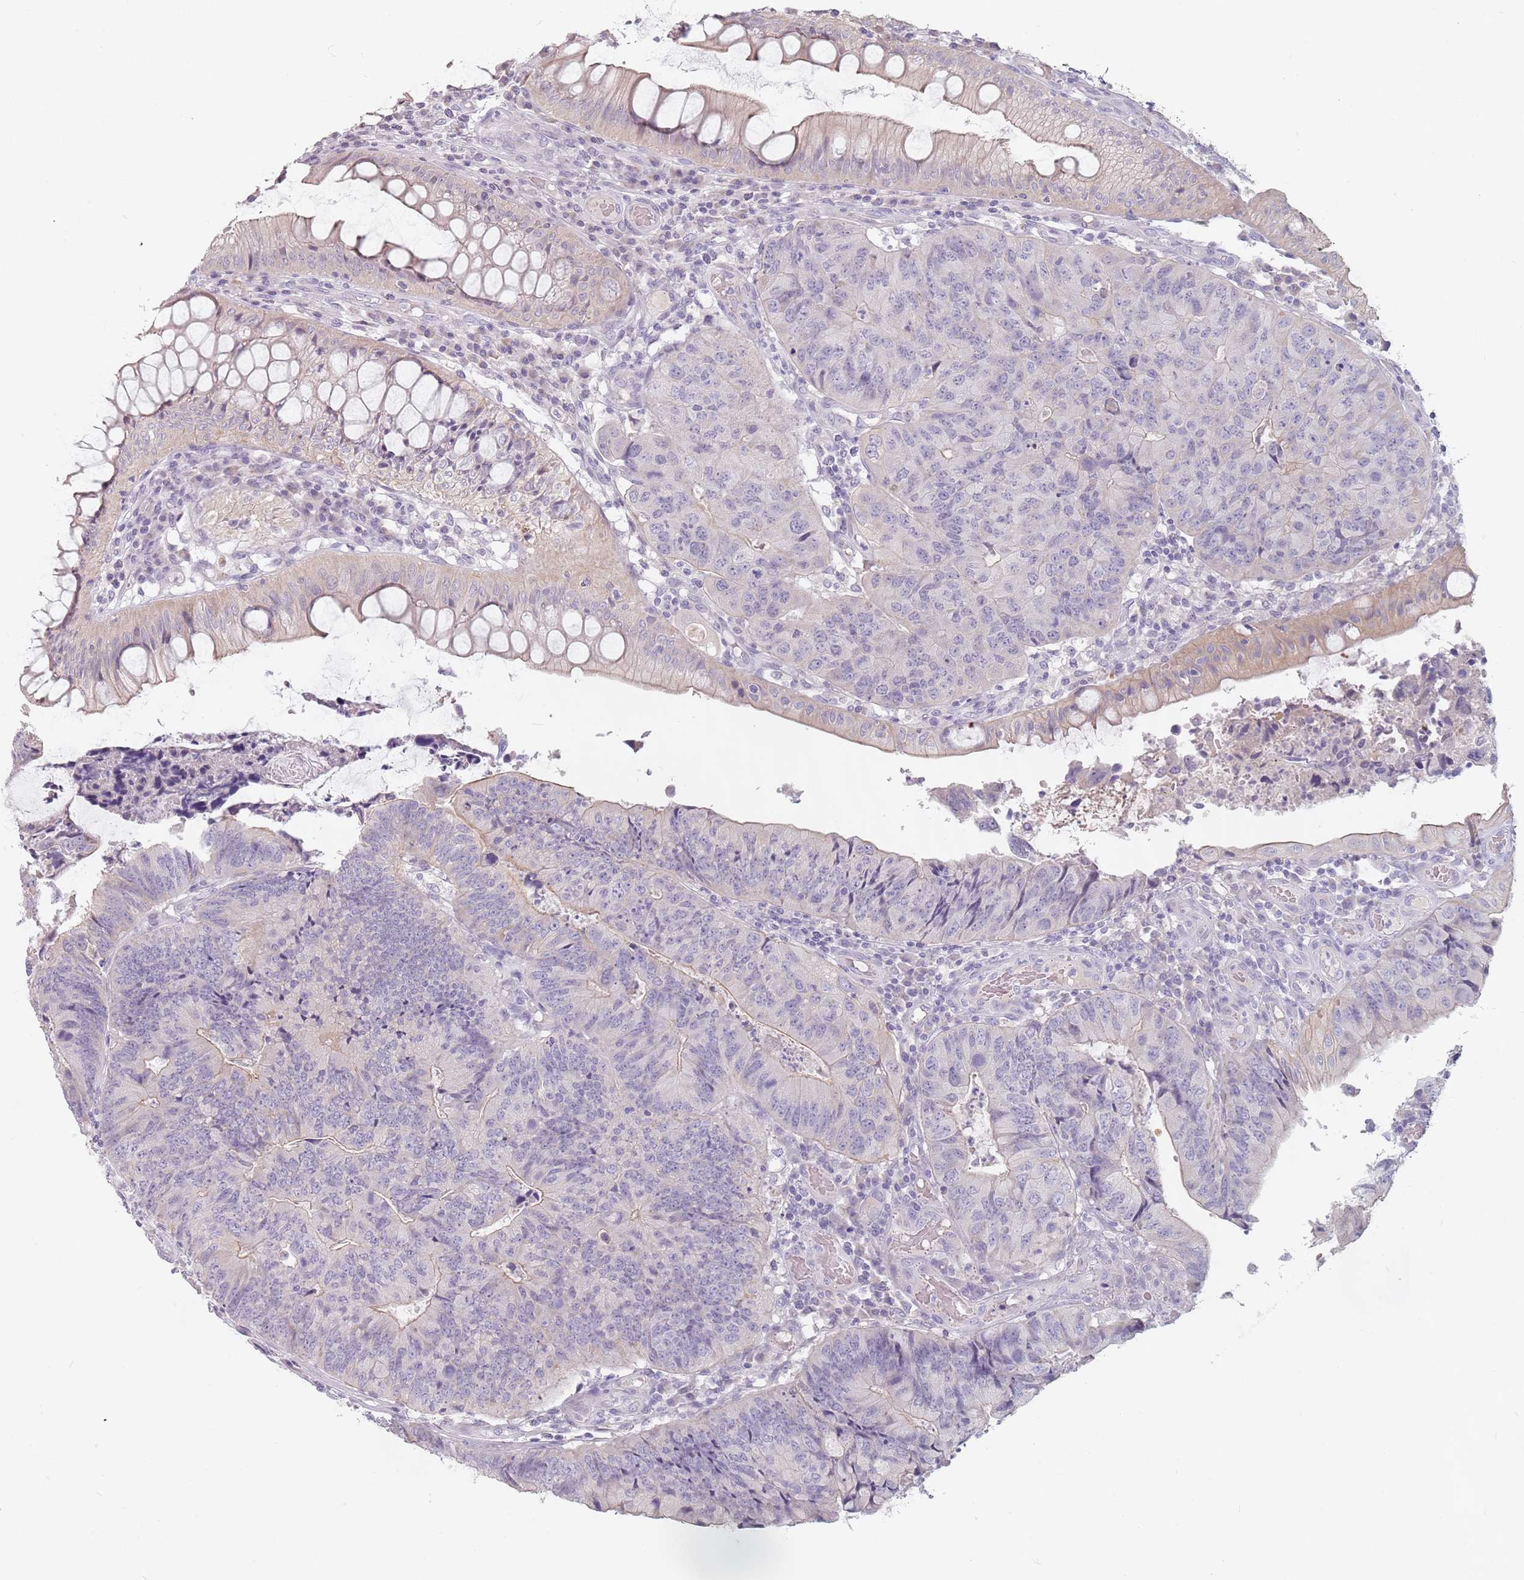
{"staining": {"intensity": "weak", "quantity": "<25%", "location": "cytoplasmic/membranous"}, "tissue": "colorectal cancer", "cell_type": "Tumor cells", "image_type": "cancer", "snomed": [{"axis": "morphology", "description": "Adenocarcinoma, NOS"}, {"axis": "topography", "description": "Colon"}], "caption": "This is an immunohistochemistry (IHC) histopathology image of adenocarcinoma (colorectal). There is no positivity in tumor cells.", "gene": "CEP19", "patient": {"sex": "female", "age": 67}}